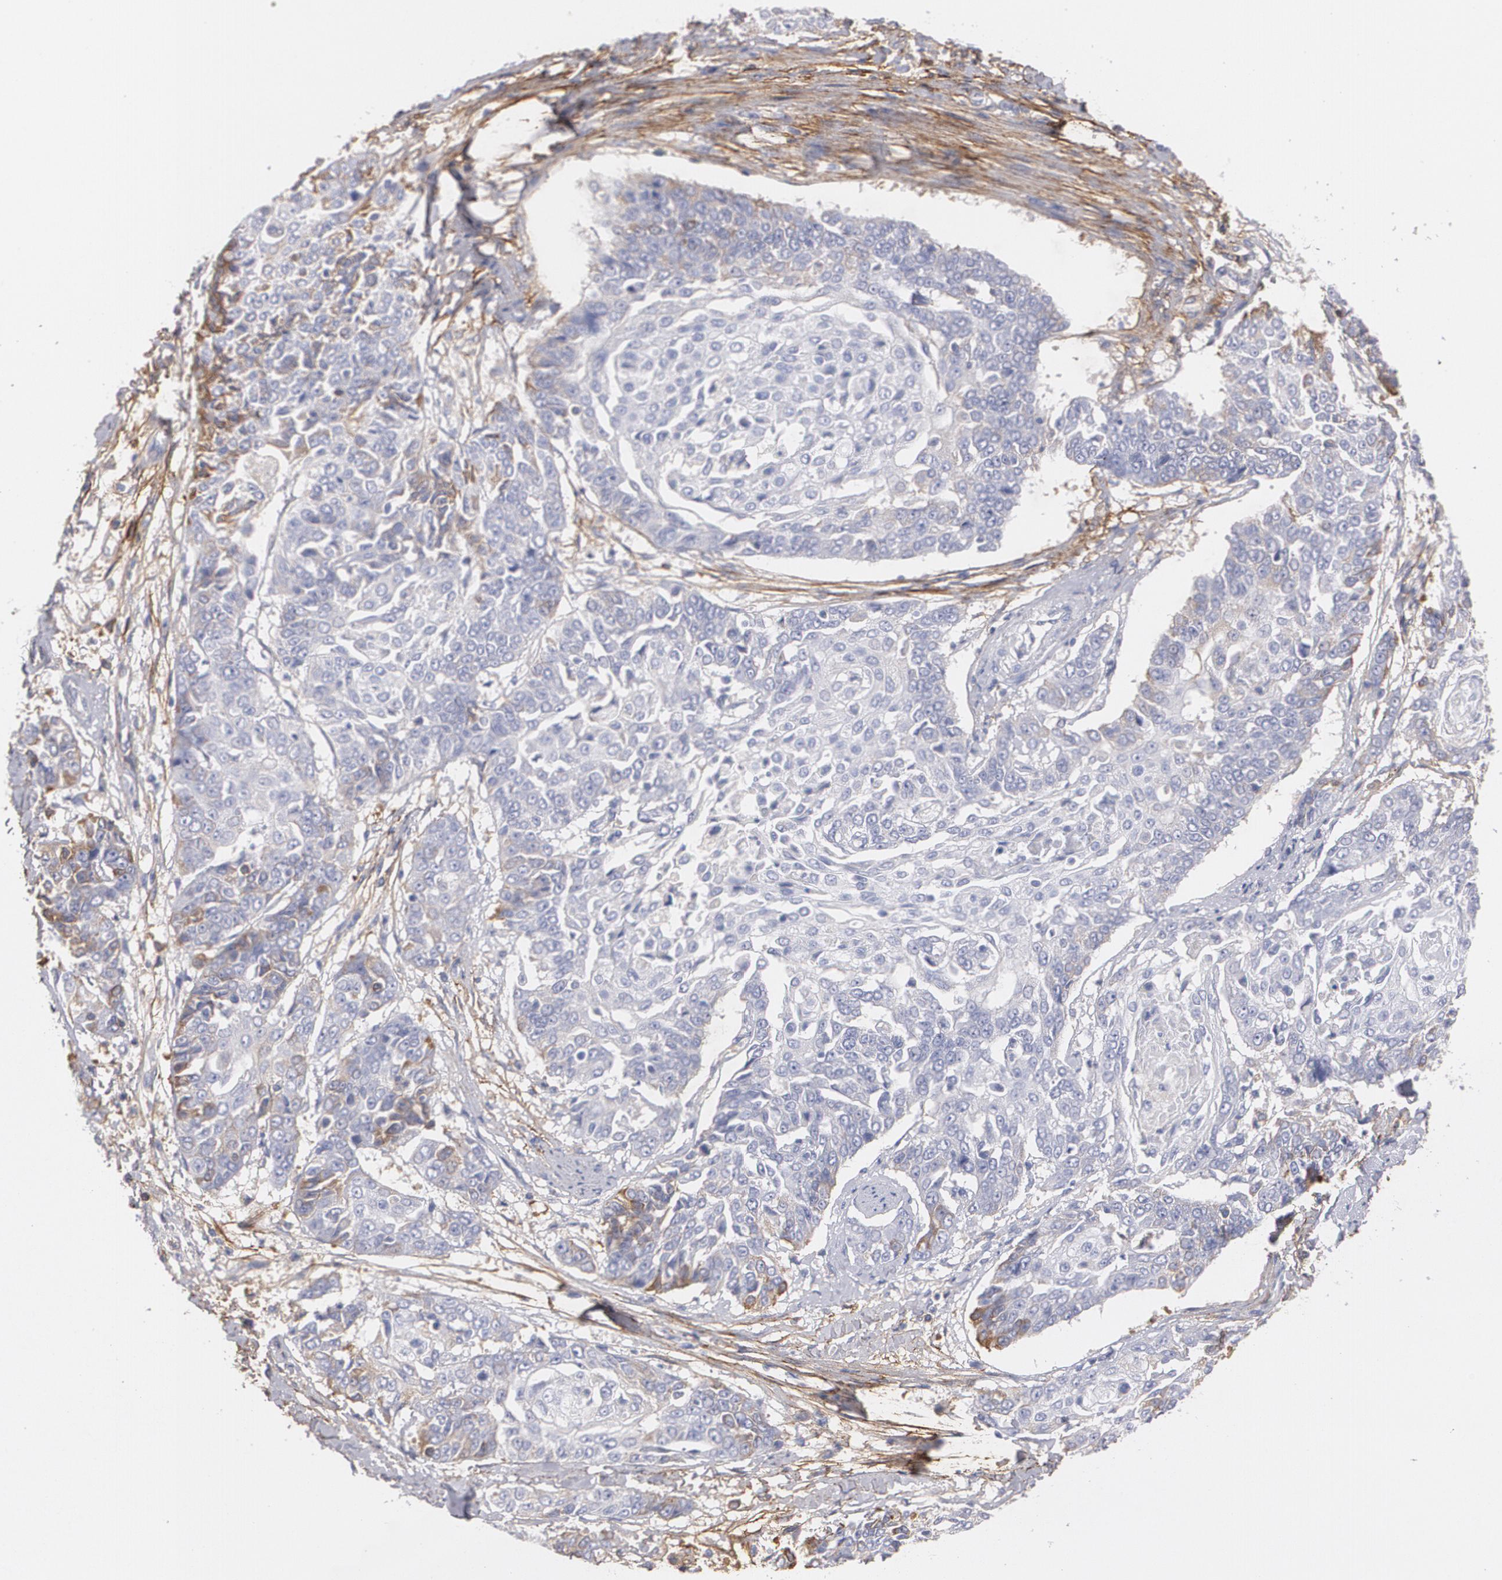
{"staining": {"intensity": "negative", "quantity": "none", "location": "none"}, "tissue": "cervical cancer", "cell_type": "Tumor cells", "image_type": "cancer", "snomed": [{"axis": "morphology", "description": "Squamous cell carcinoma, NOS"}, {"axis": "topography", "description": "Cervix"}], "caption": "This is a photomicrograph of IHC staining of cervical squamous cell carcinoma, which shows no staining in tumor cells.", "gene": "FBLN1", "patient": {"sex": "female", "age": 64}}